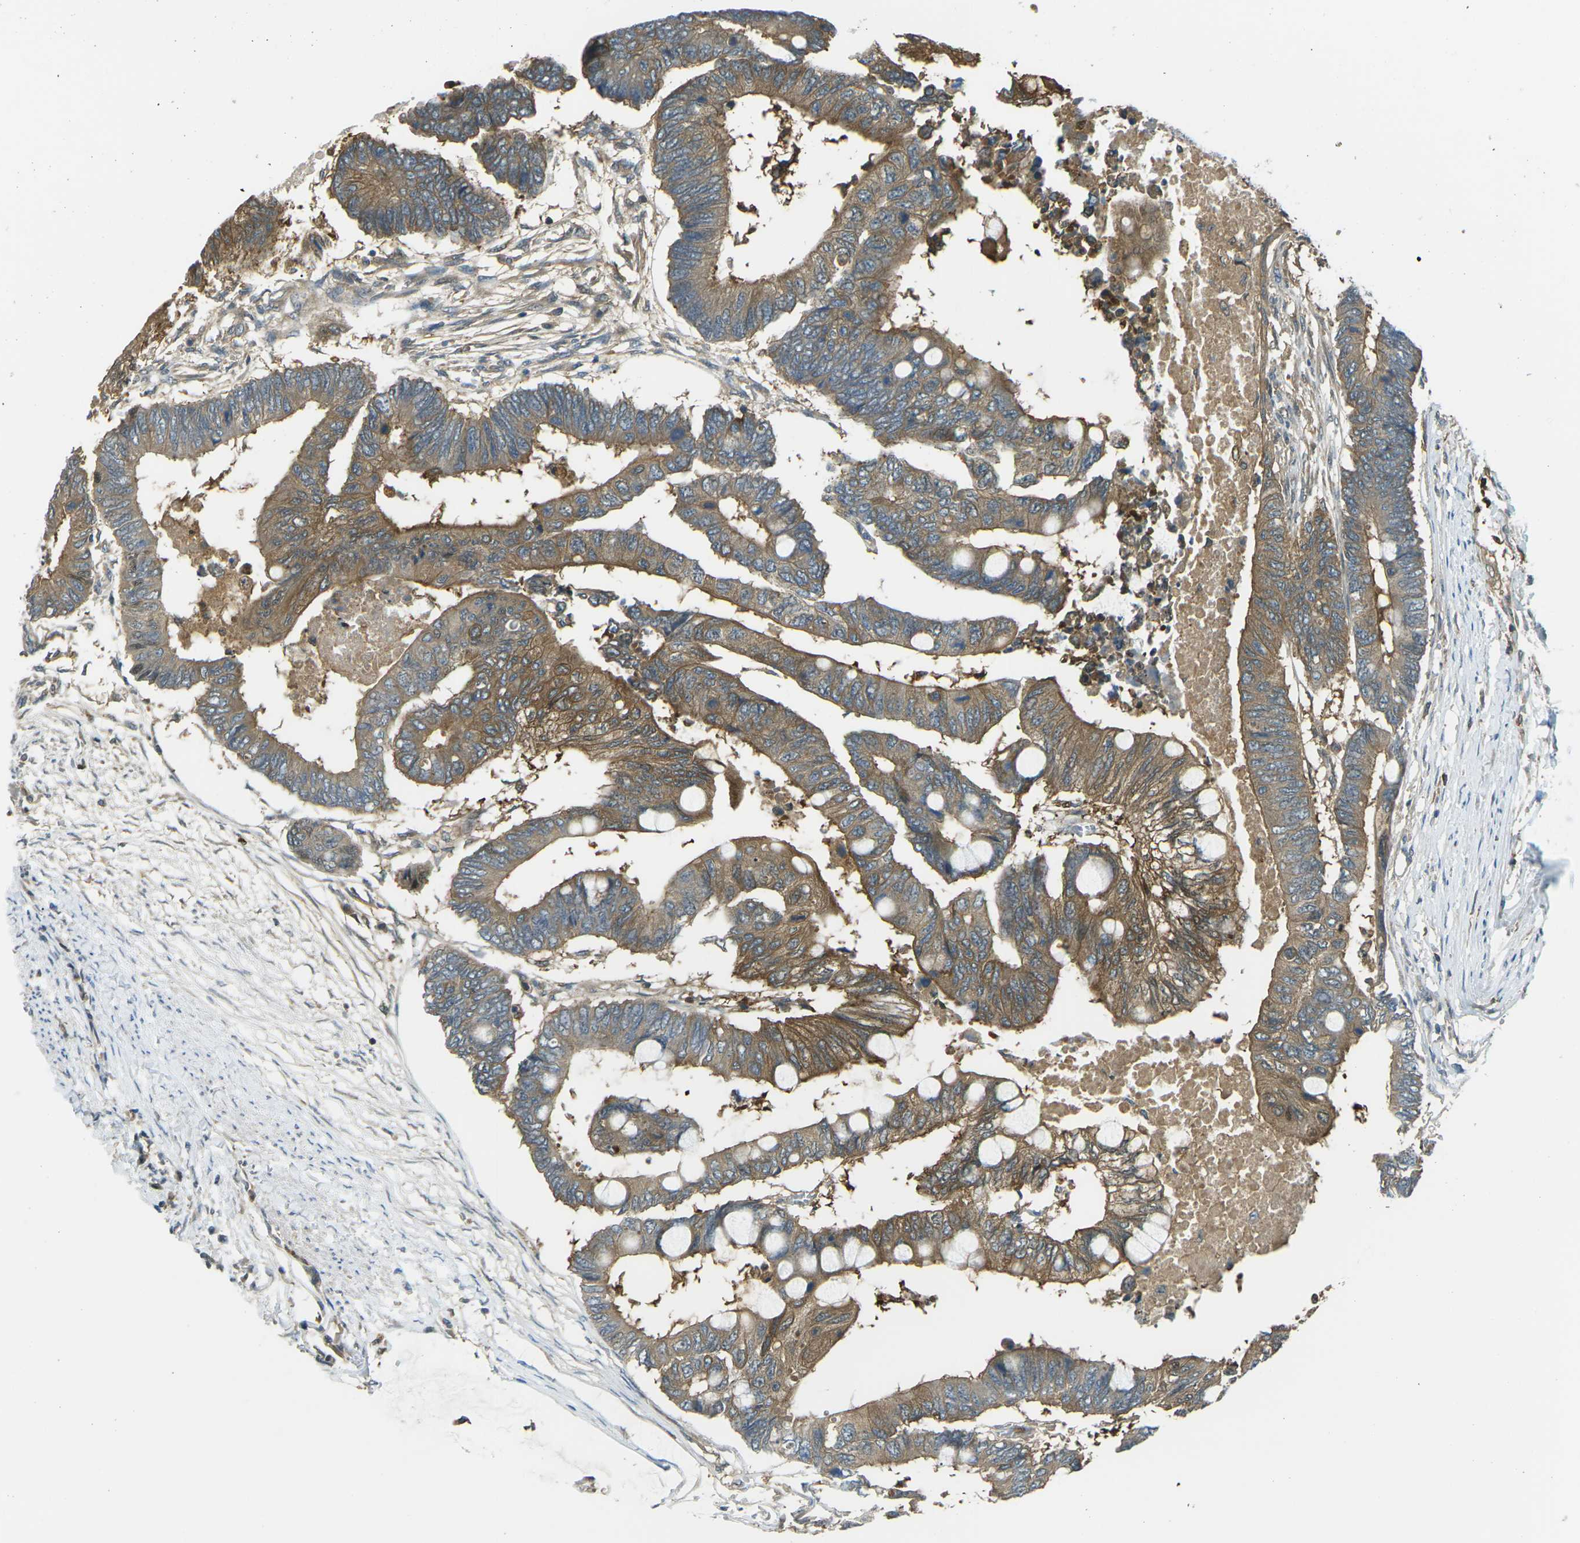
{"staining": {"intensity": "strong", "quantity": "25%-75%", "location": "cytoplasmic/membranous"}, "tissue": "colorectal cancer", "cell_type": "Tumor cells", "image_type": "cancer", "snomed": [{"axis": "morphology", "description": "Normal tissue, NOS"}, {"axis": "morphology", "description": "Adenocarcinoma, NOS"}, {"axis": "topography", "description": "Rectum"}, {"axis": "topography", "description": "Peripheral nerve tissue"}], "caption": "A micrograph showing strong cytoplasmic/membranous staining in about 25%-75% of tumor cells in colorectal adenocarcinoma, as visualized by brown immunohistochemical staining.", "gene": "PIEZO2", "patient": {"sex": "male", "age": 92}}